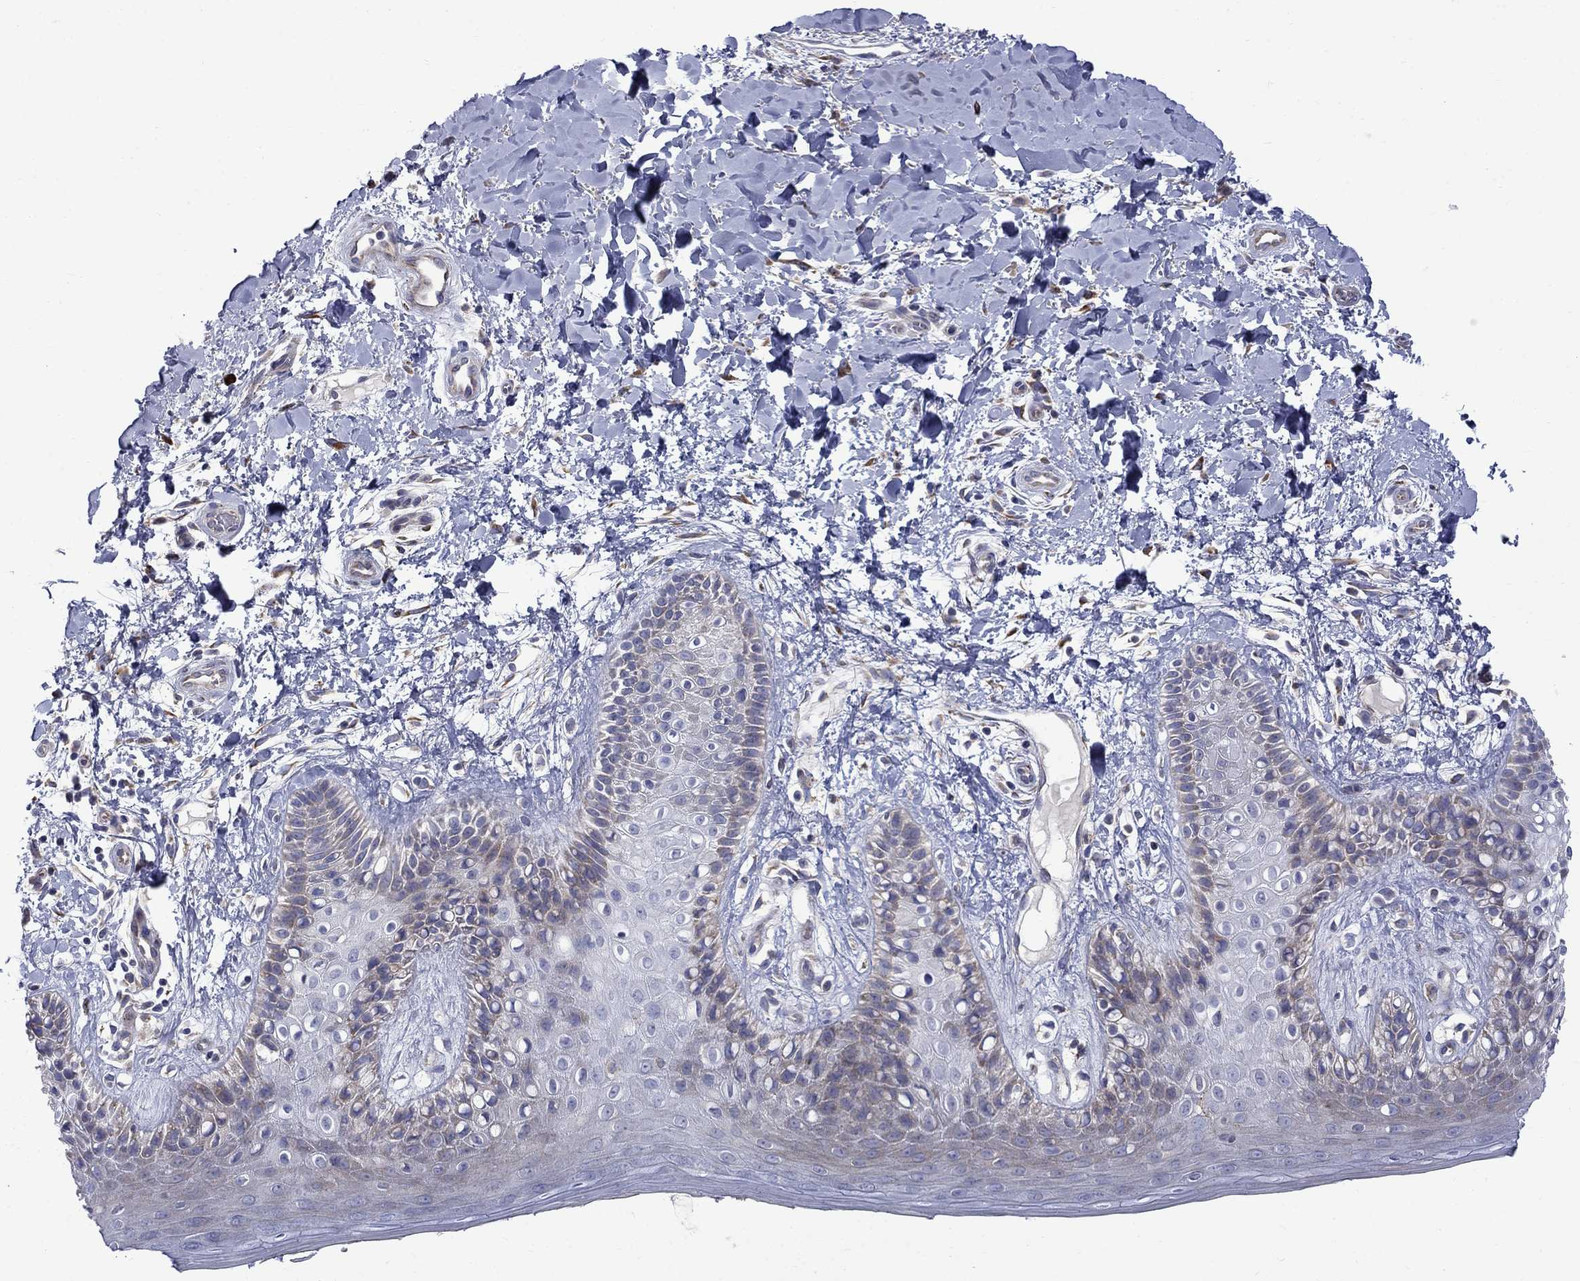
{"staining": {"intensity": "moderate", "quantity": "<25%", "location": "cytoplasmic/membranous"}, "tissue": "skin", "cell_type": "Epidermal cells", "image_type": "normal", "snomed": [{"axis": "morphology", "description": "Normal tissue, NOS"}, {"axis": "topography", "description": "Anal"}], "caption": "Protein expression analysis of normal skin demonstrates moderate cytoplasmic/membranous staining in approximately <25% of epidermal cells.", "gene": "ASNS", "patient": {"sex": "male", "age": 36}}